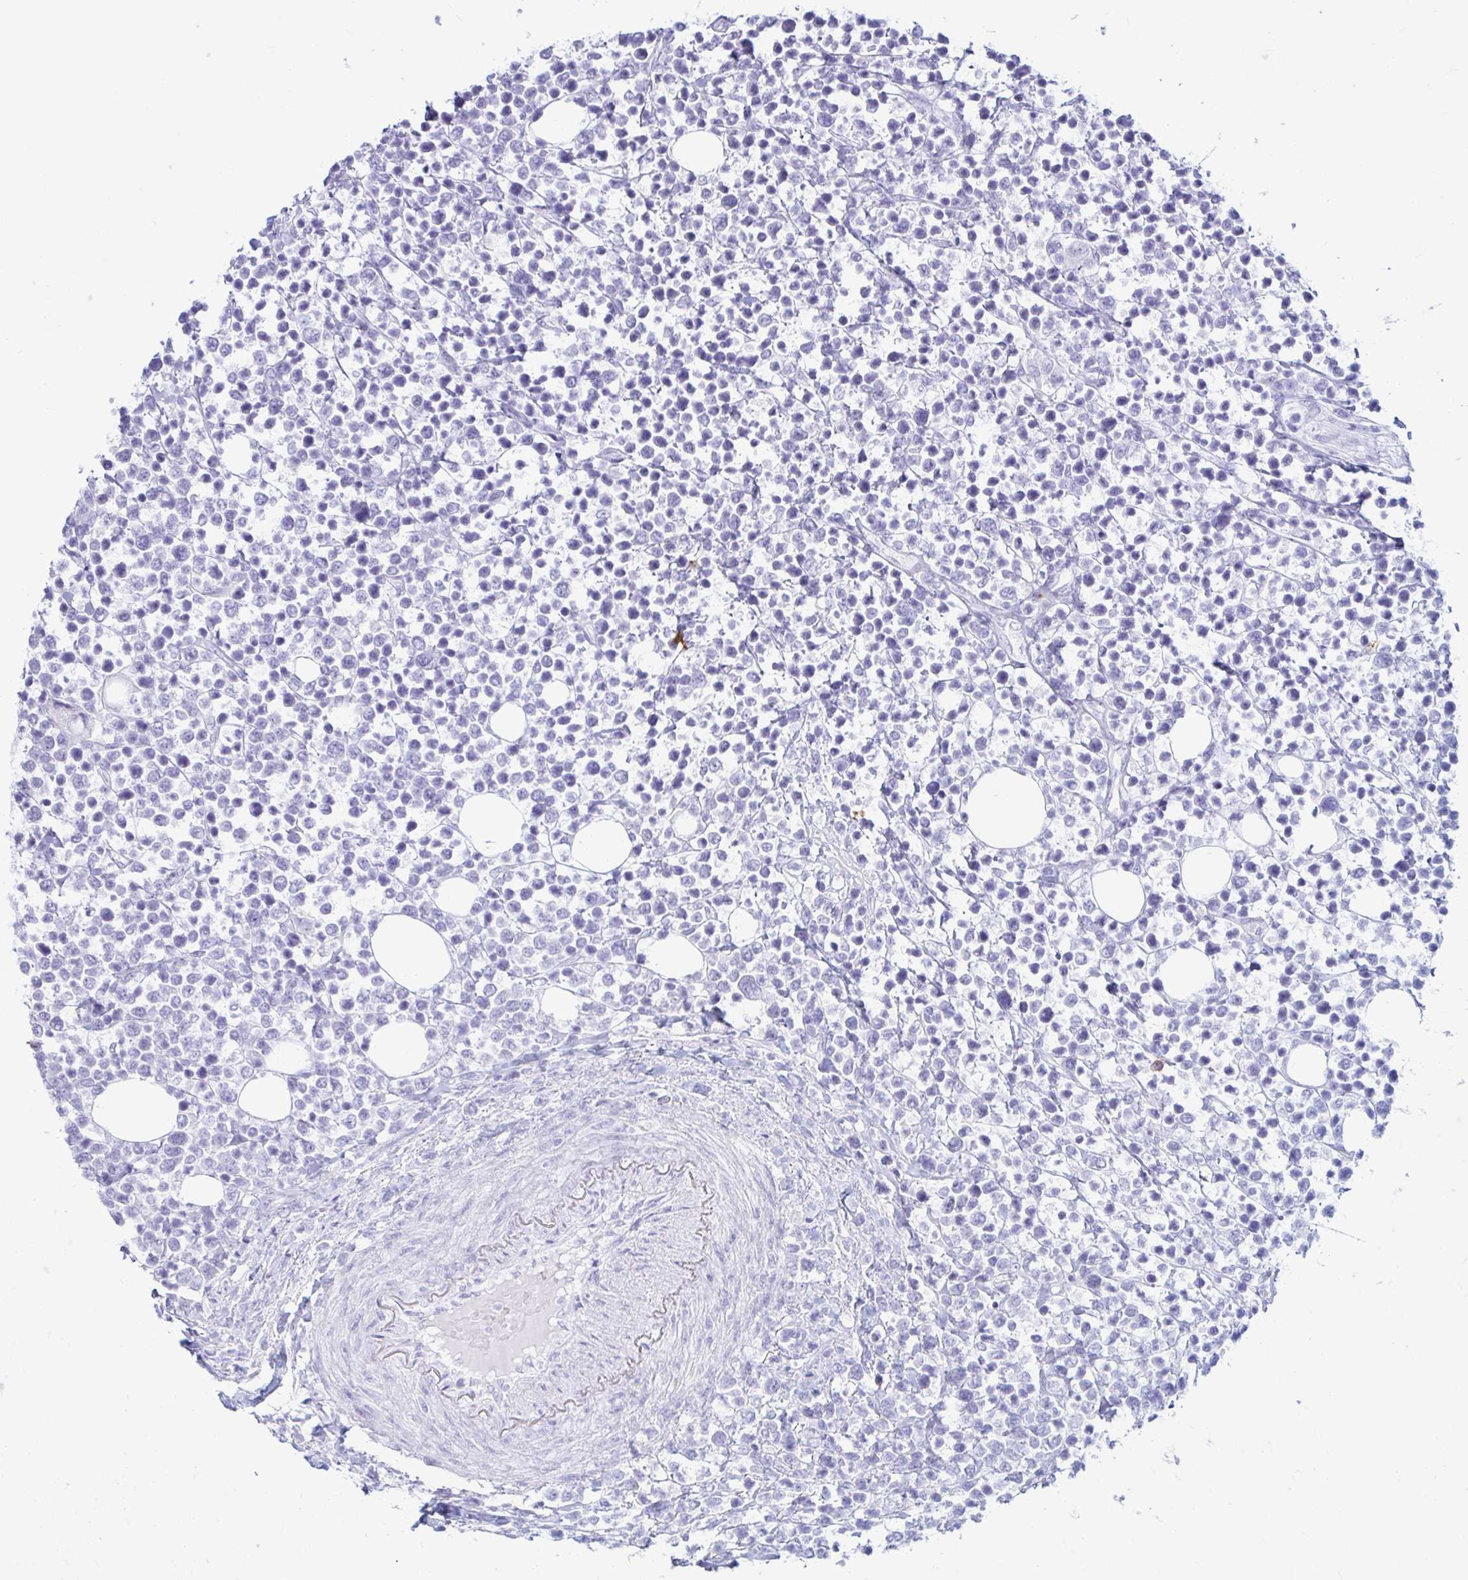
{"staining": {"intensity": "negative", "quantity": "none", "location": "none"}, "tissue": "lymphoma", "cell_type": "Tumor cells", "image_type": "cancer", "snomed": [{"axis": "morphology", "description": "Malignant lymphoma, non-Hodgkin's type, Low grade"}, {"axis": "topography", "description": "Lymph node"}], "caption": "Malignant lymphoma, non-Hodgkin's type (low-grade) was stained to show a protein in brown. There is no significant expression in tumor cells. Nuclei are stained in blue.", "gene": "ERICH6", "patient": {"sex": "male", "age": 60}}